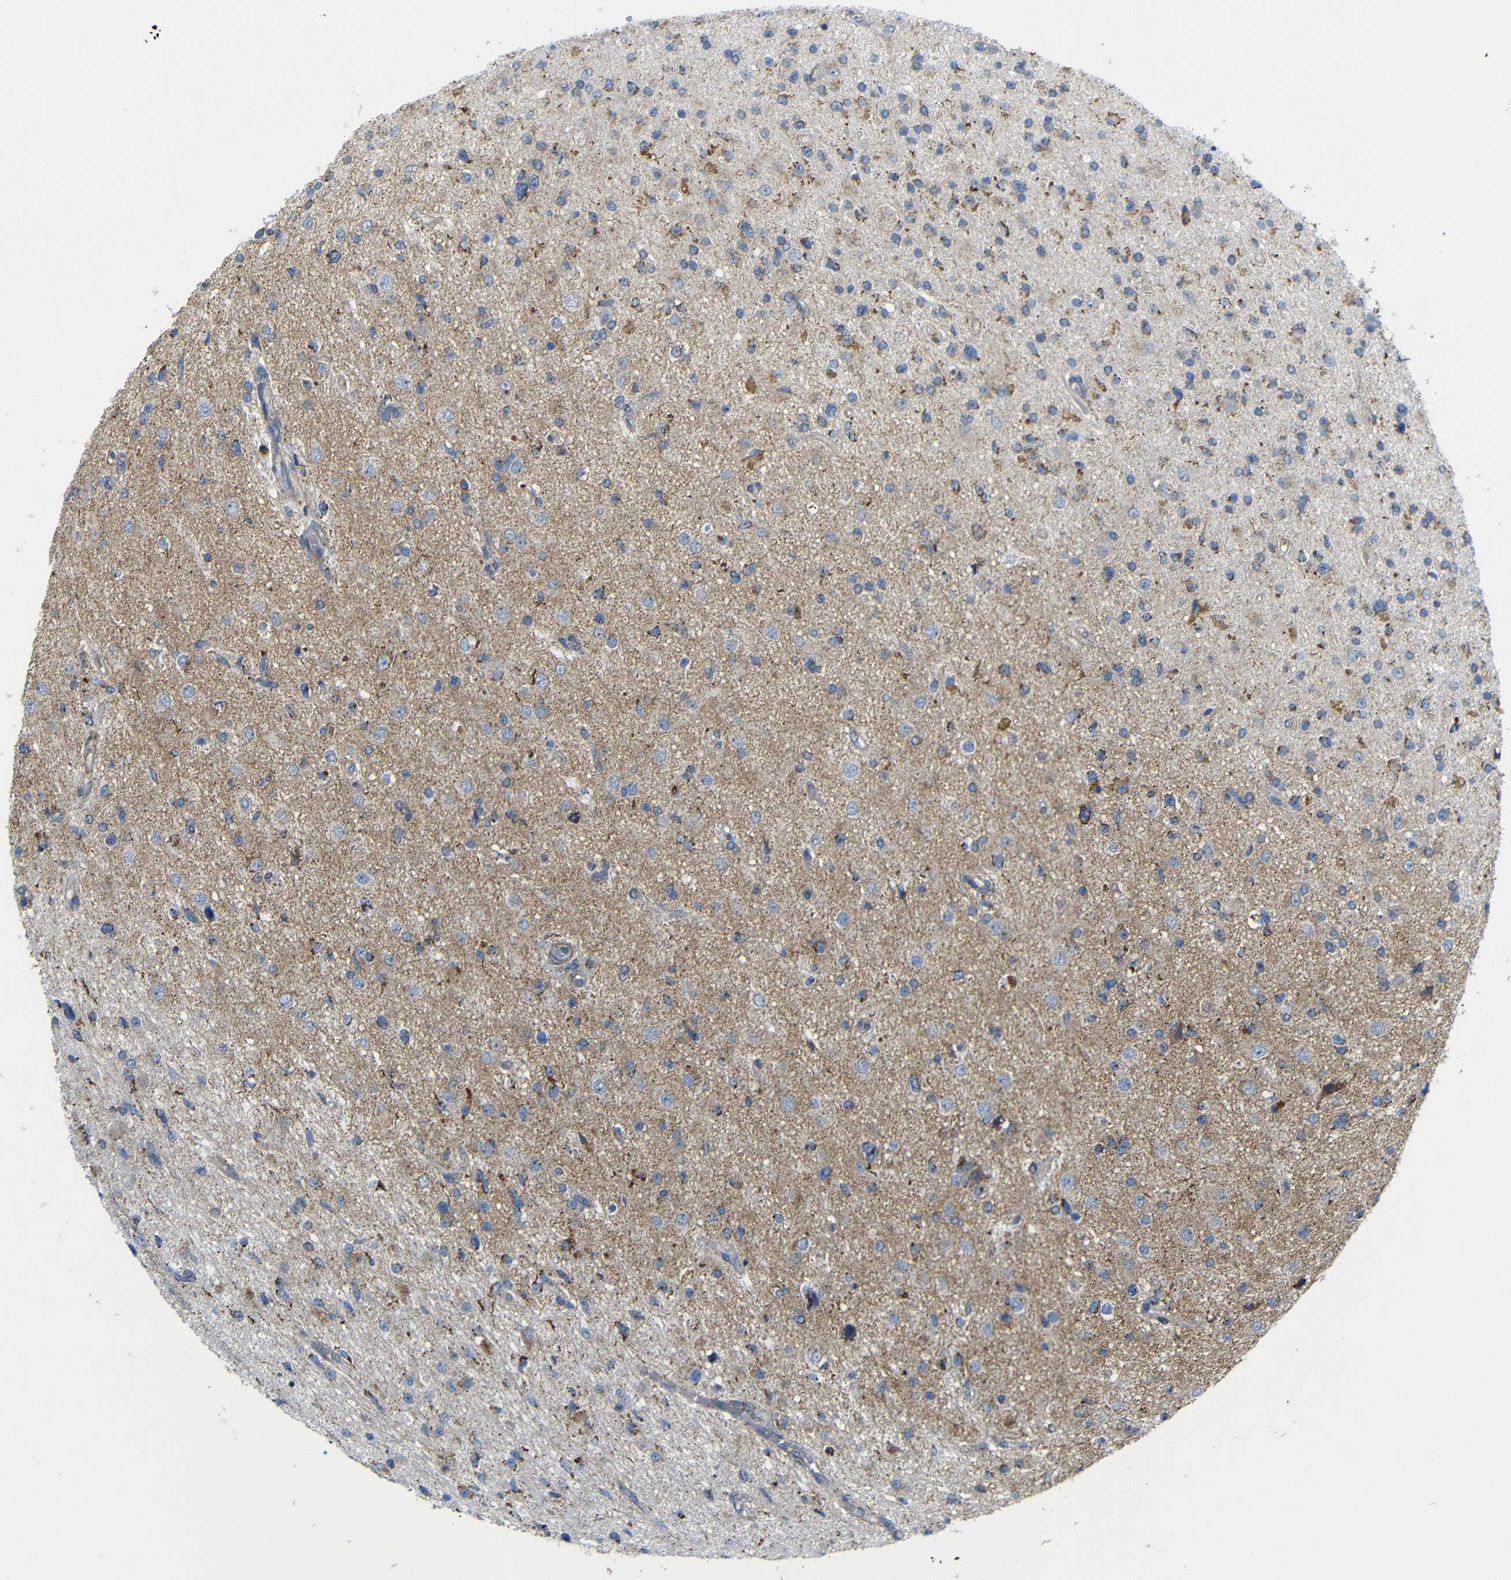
{"staining": {"intensity": "strong", "quantity": "<25%", "location": "cytoplasmic/membranous"}, "tissue": "glioma", "cell_type": "Tumor cells", "image_type": "cancer", "snomed": [{"axis": "morphology", "description": "Glioma, malignant, High grade"}, {"axis": "topography", "description": "Brain"}], "caption": "Immunohistochemistry micrograph of neoplastic tissue: glioma stained using IHC demonstrates medium levels of strong protein expression localized specifically in the cytoplasmic/membranous of tumor cells, appearing as a cytoplasmic/membranous brown color.", "gene": "FAM171B", "patient": {"sex": "male", "age": 33}}